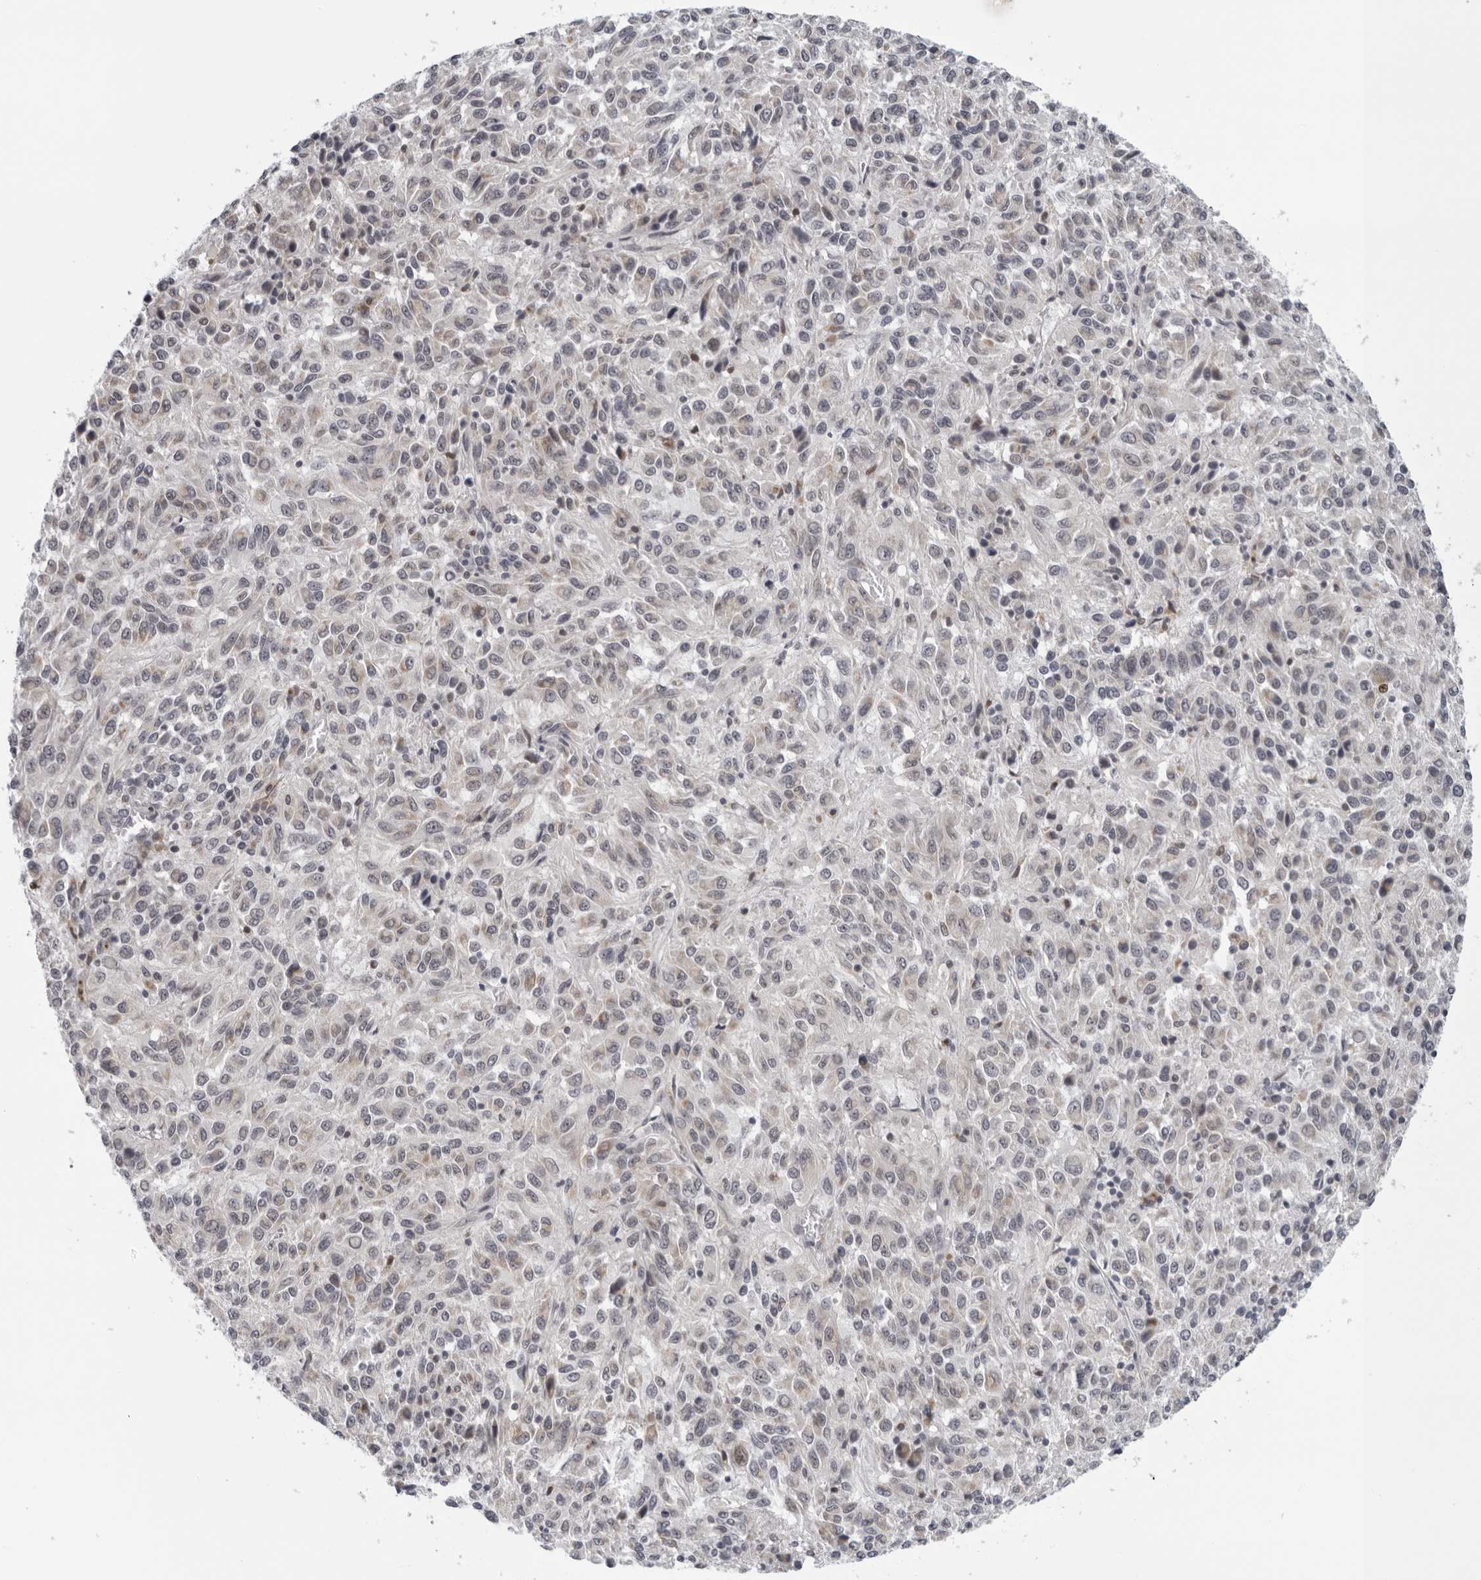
{"staining": {"intensity": "negative", "quantity": "none", "location": "none"}, "tissue": "melanoma", "cell_type": "Tumor cells", "image_type": "cancer", "snomed": [{"axis": "morphology", "description": "Malignant melanoma, Metastatic site"}, {"axis": "topography", "description": "Lung"}], "caption": "High magnification brightfield microscopy of melanoma stained with DAB (3,3'-diaminobenzidine) (brown) and counterstained with hematoxylin (blue): tumor cells show no significant expression.", "gene": "CPT2", "patient": {"sex": "male", "age": 64}}